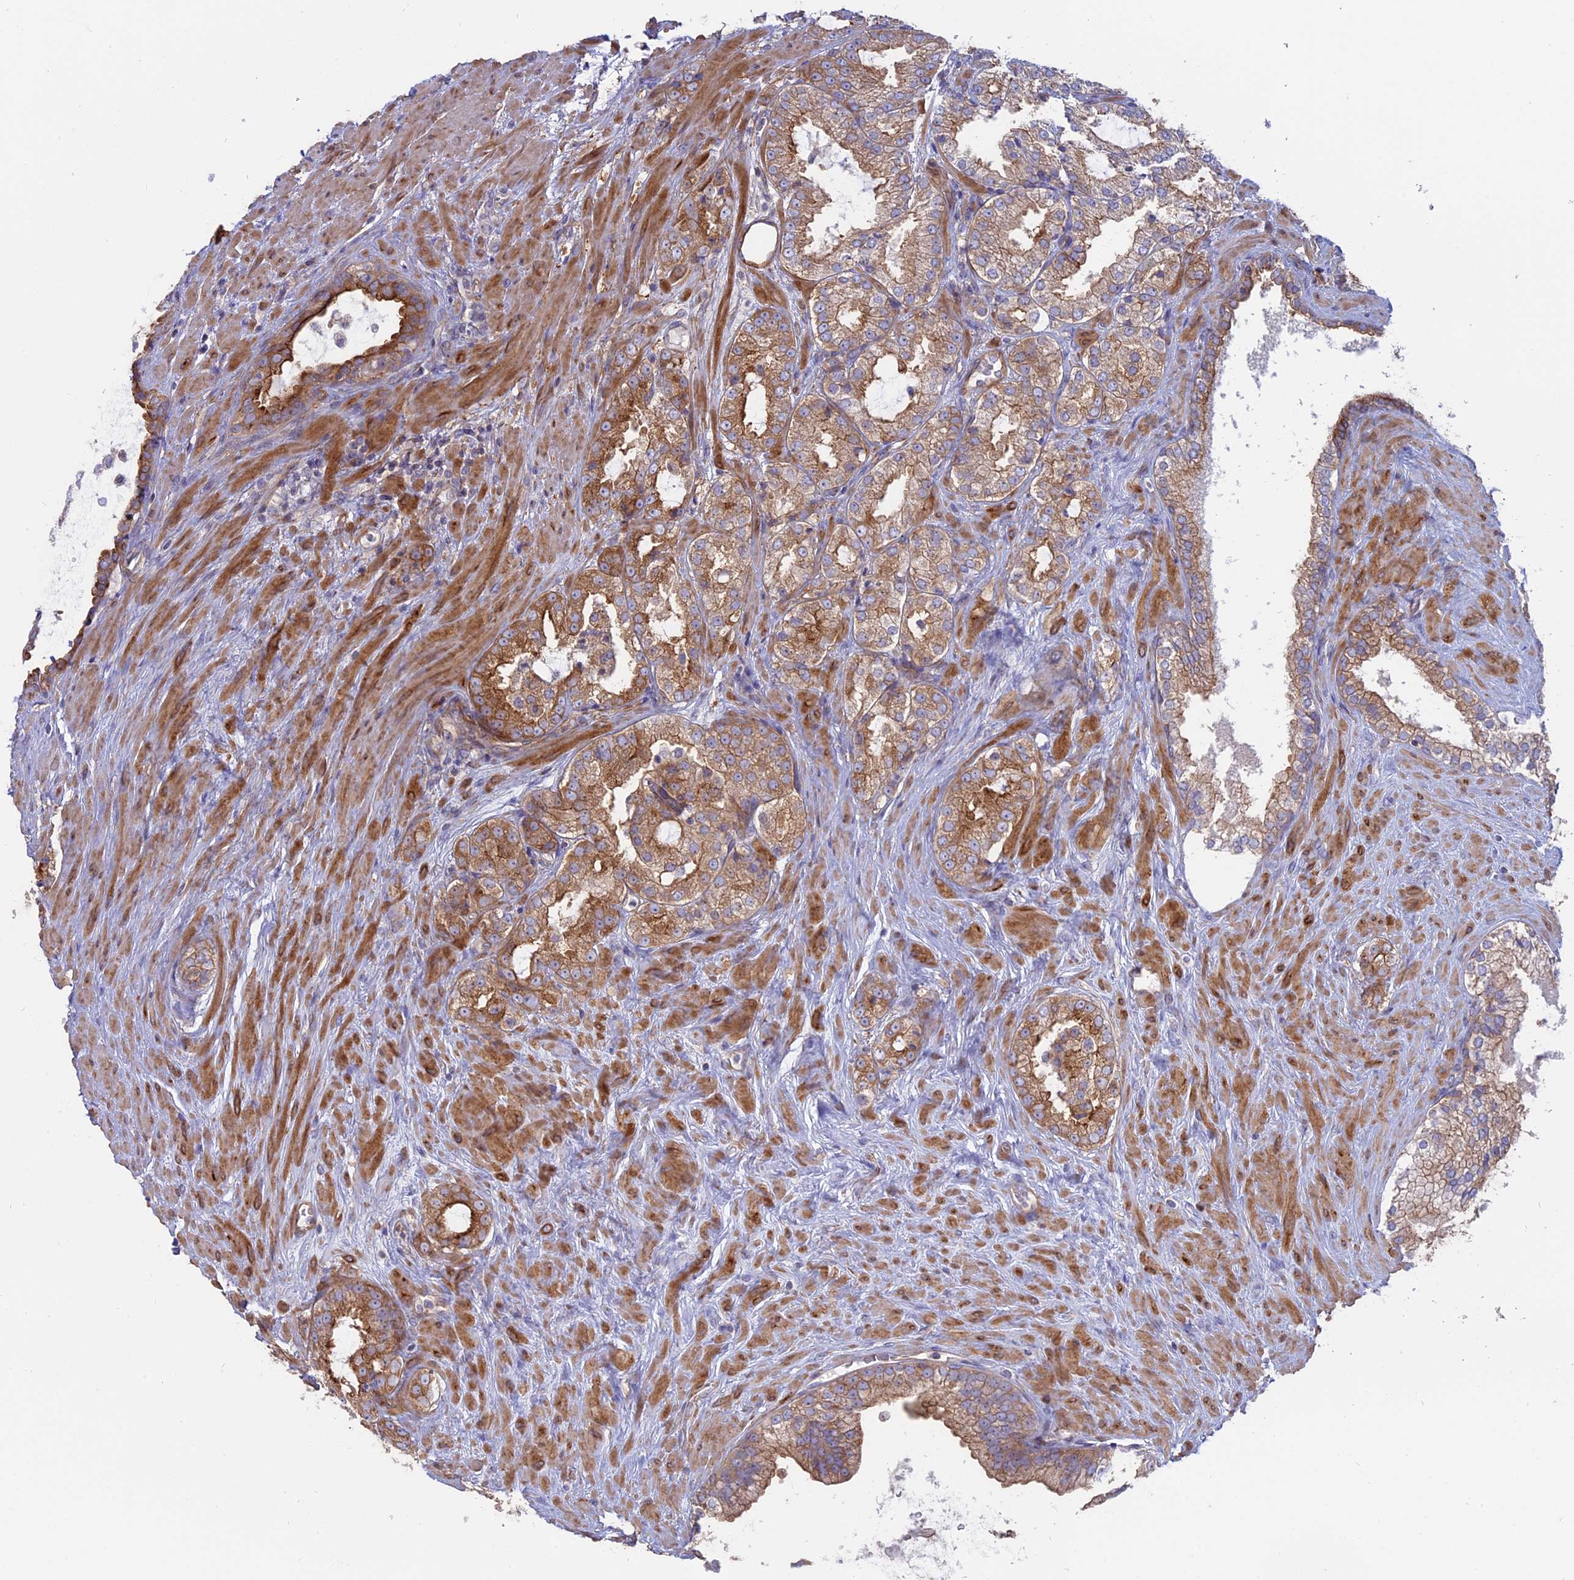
{"staining": {"intensity": "moderate", "quantity": ">75%", "location": "cytoplasmic/membranous"}, "tissue": "prostate cancer", "cell_type": "Tumor cells", "image_type": "cancer", "snomed": [{"axis": "morphology", "description": "Adenocarcinoma, High grade"}, {"axis": "topography", "description": "Prostate"}], "caption": "The immunohistochemical stain highlights moderate cytoplasmic/membranous positivity in tumor cells of prostate cancer tissue. The protein of interest is shown in brown color, while the nuclei are stained blue.", "gene": "MYO5B", "patient": {"sex": "male", "age": 73}}